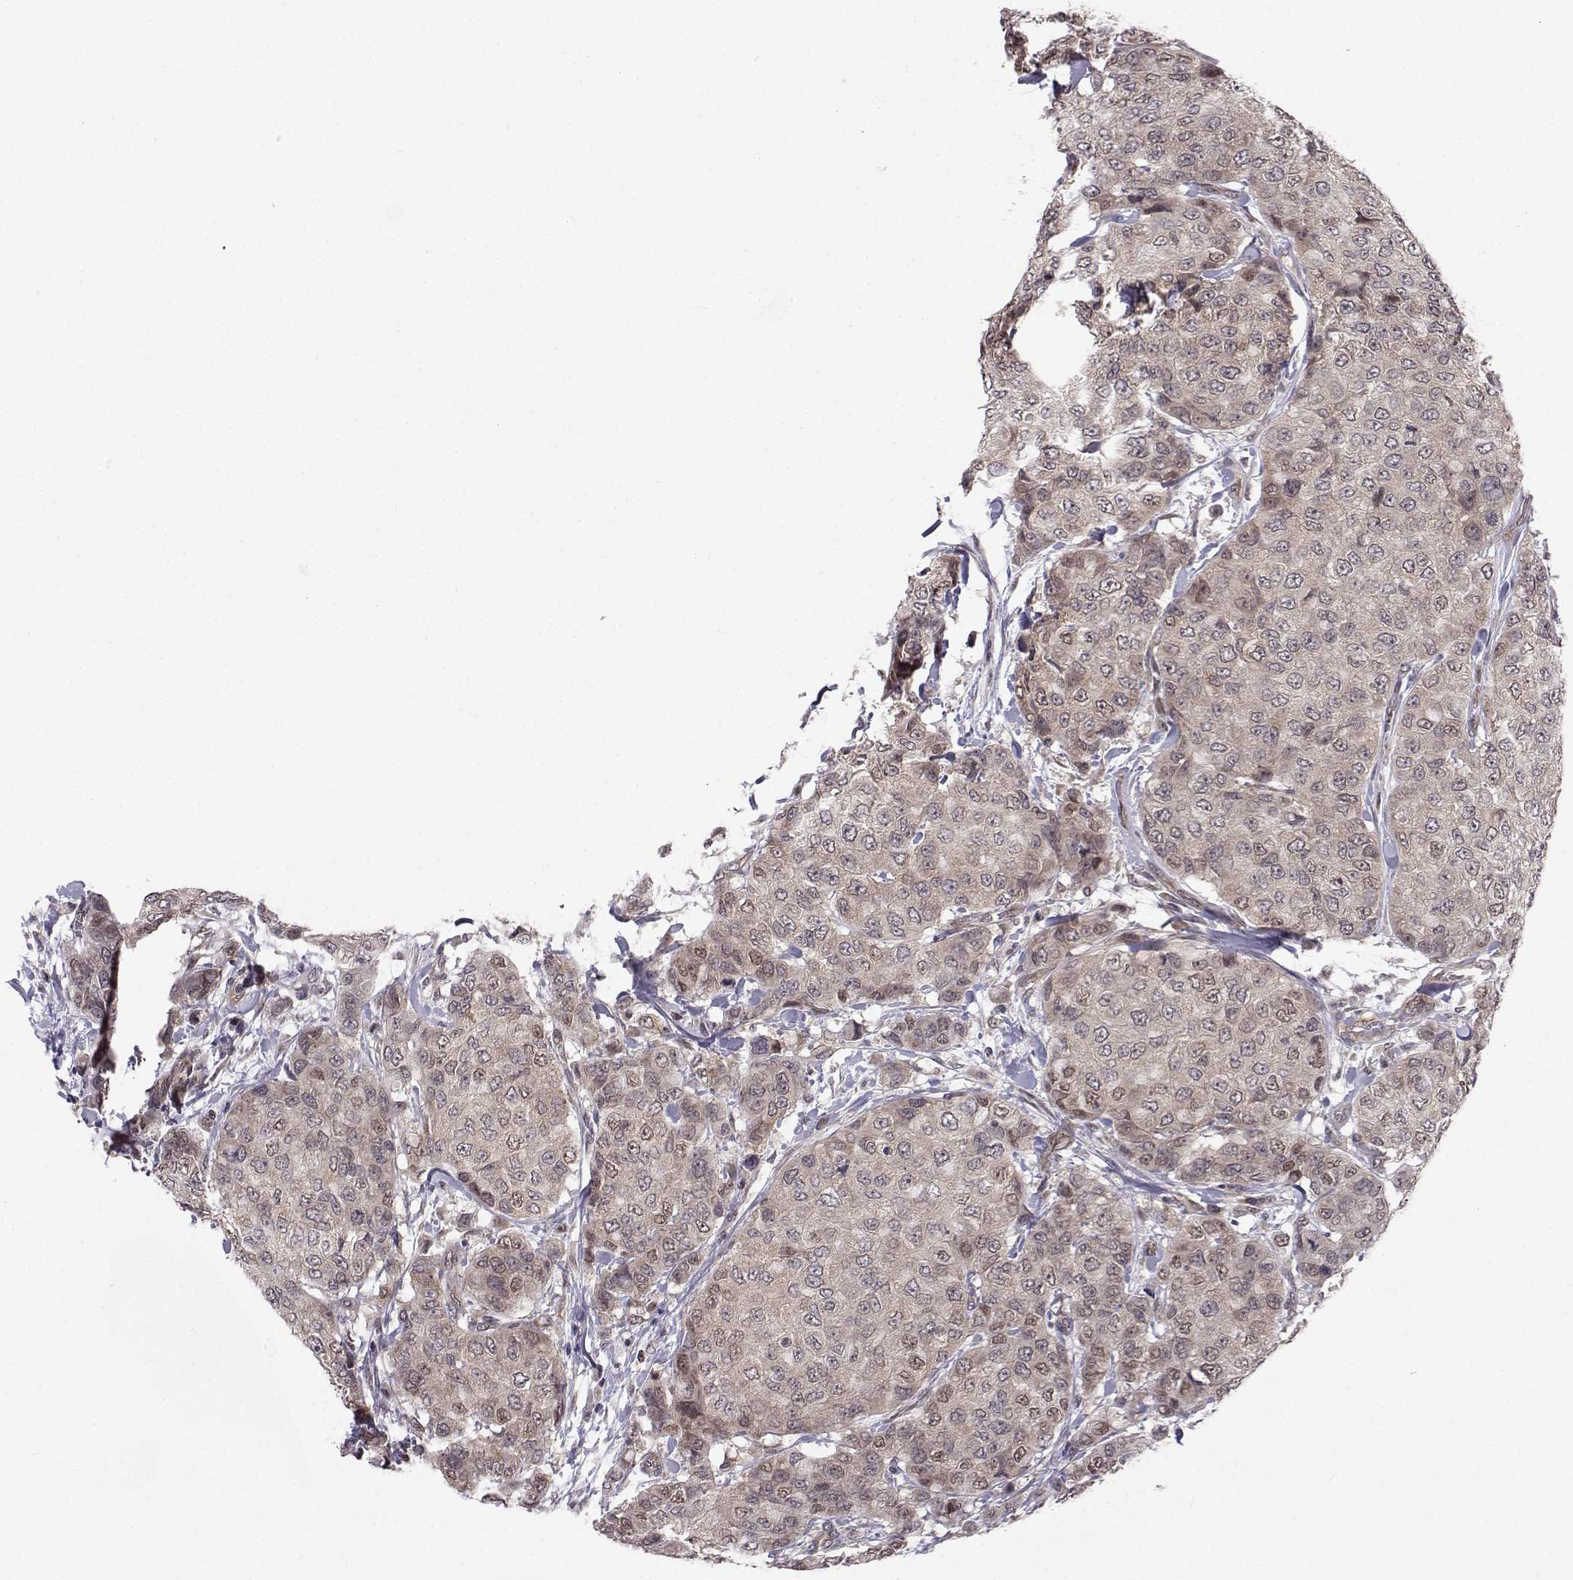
{"staining": {"intensity": "weak", "quantity": ">75%", "location": "cytoplasmic/membranous"}, "tissue": "breast cancer", "cell_type": "Tumor cells", "image_type": "cancer", "snomed": [{"axis": "morphology", "description": "Duct carcinoma"}, {"axis": "topography", "description": "Breast"}], "caption": "DAB immunohistochemical staining of human breast cancer (intraductal carcinoma) shows weak cytoplasmic/membranous protein expression in approximately >75% of tumor cells.", "gene": "PKN2", "patient": {"sex": "female", "age": 27}}